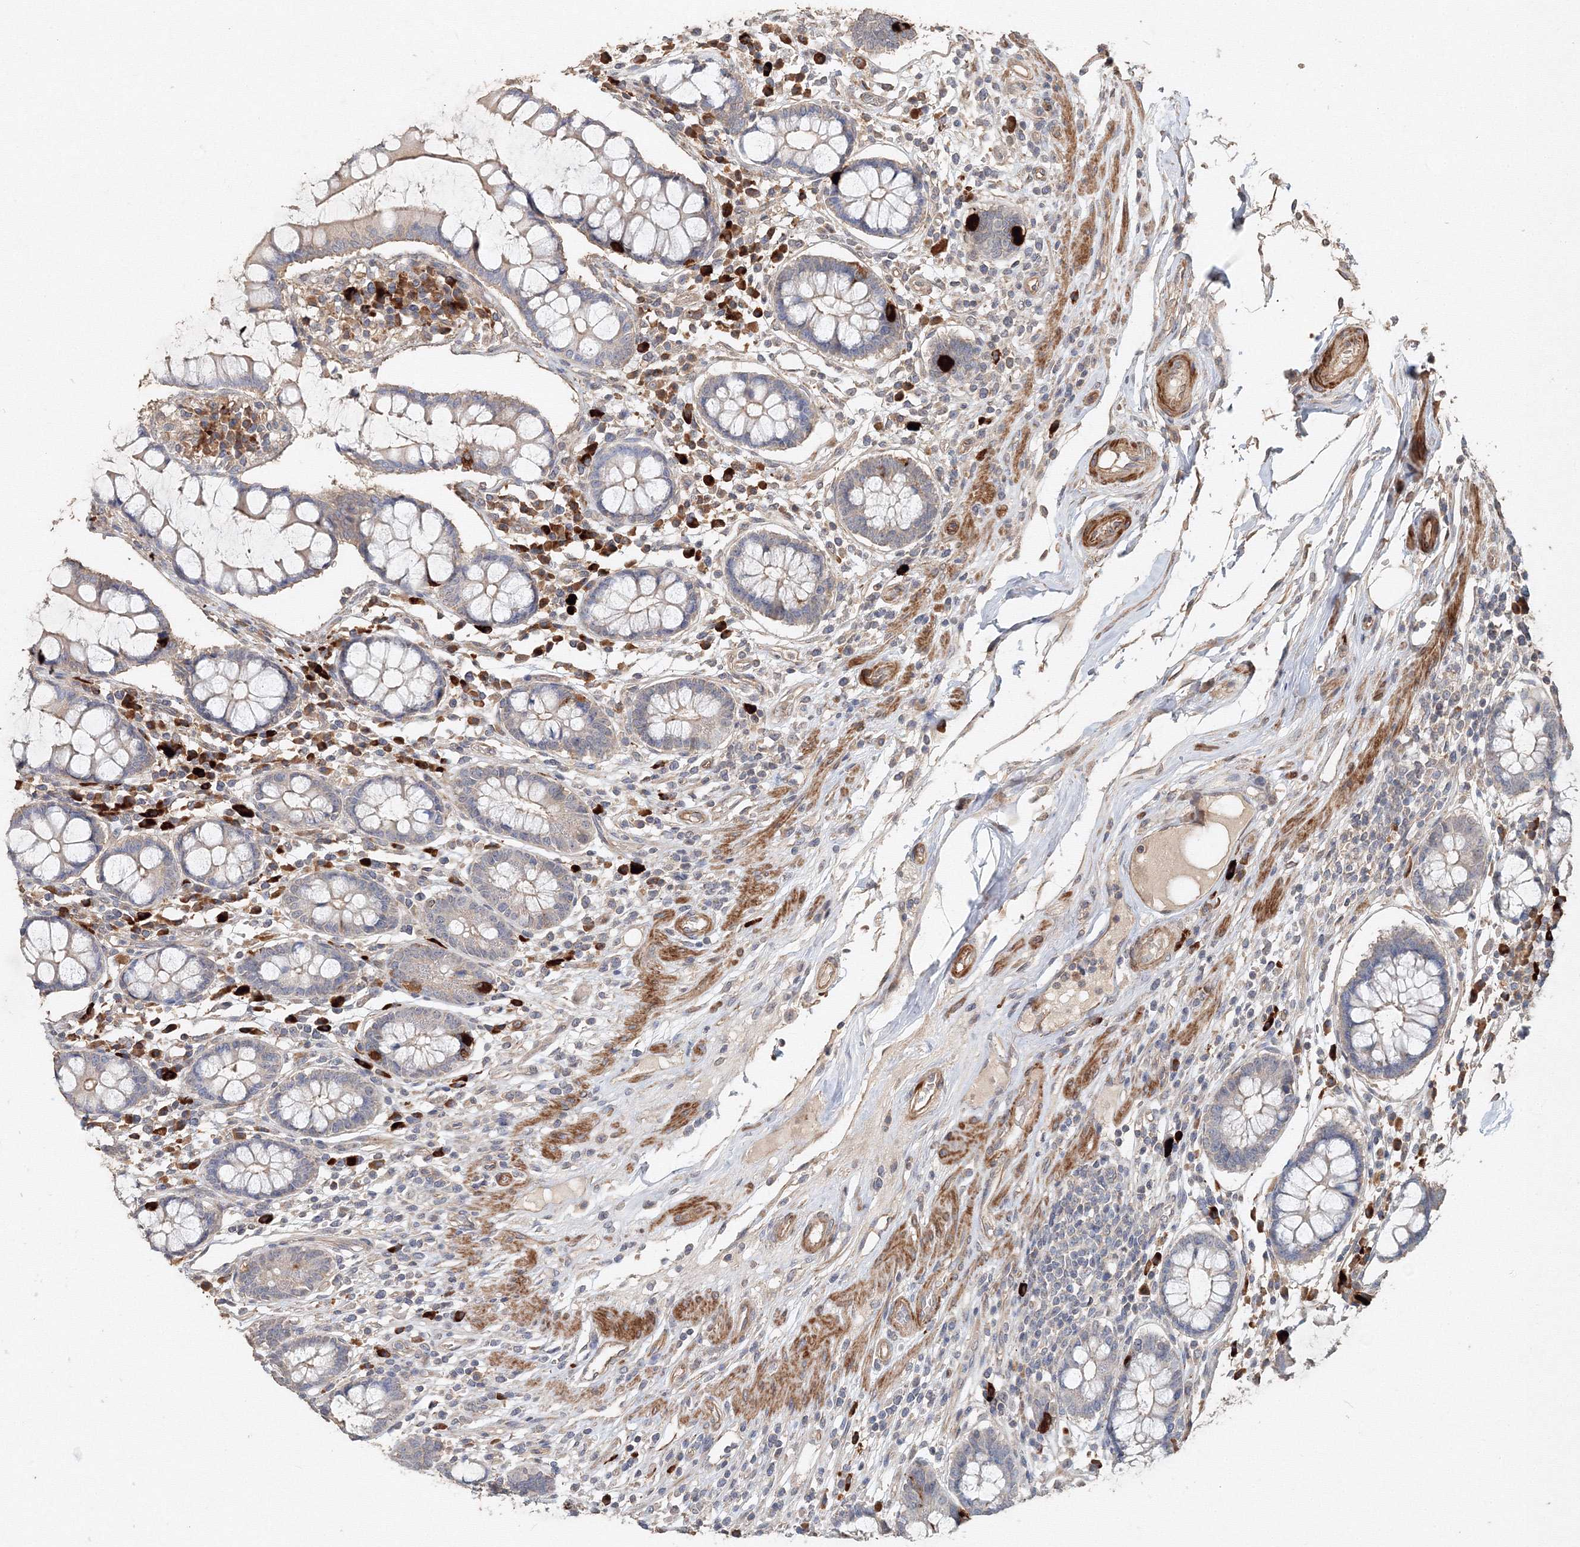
{"staining": {"intensity": "weak", "quantity": ">75%", "location": "cytoplasmic/membranous"}, "tissue": "colon", "cell_type": "Endothelial cells", "image_type": "normal", "snomed": [{"axis": "morphology", "description": "Normal tissue, NOS"}, {"axis": "topography", "description": "Colon"}], "caption": "Normal colon shows weak cytoplasmic/membranous positivity in approximately >75% of endothelial cells.", "gene": "NALF2", "patient": {"sex": "female", "age": 79}}